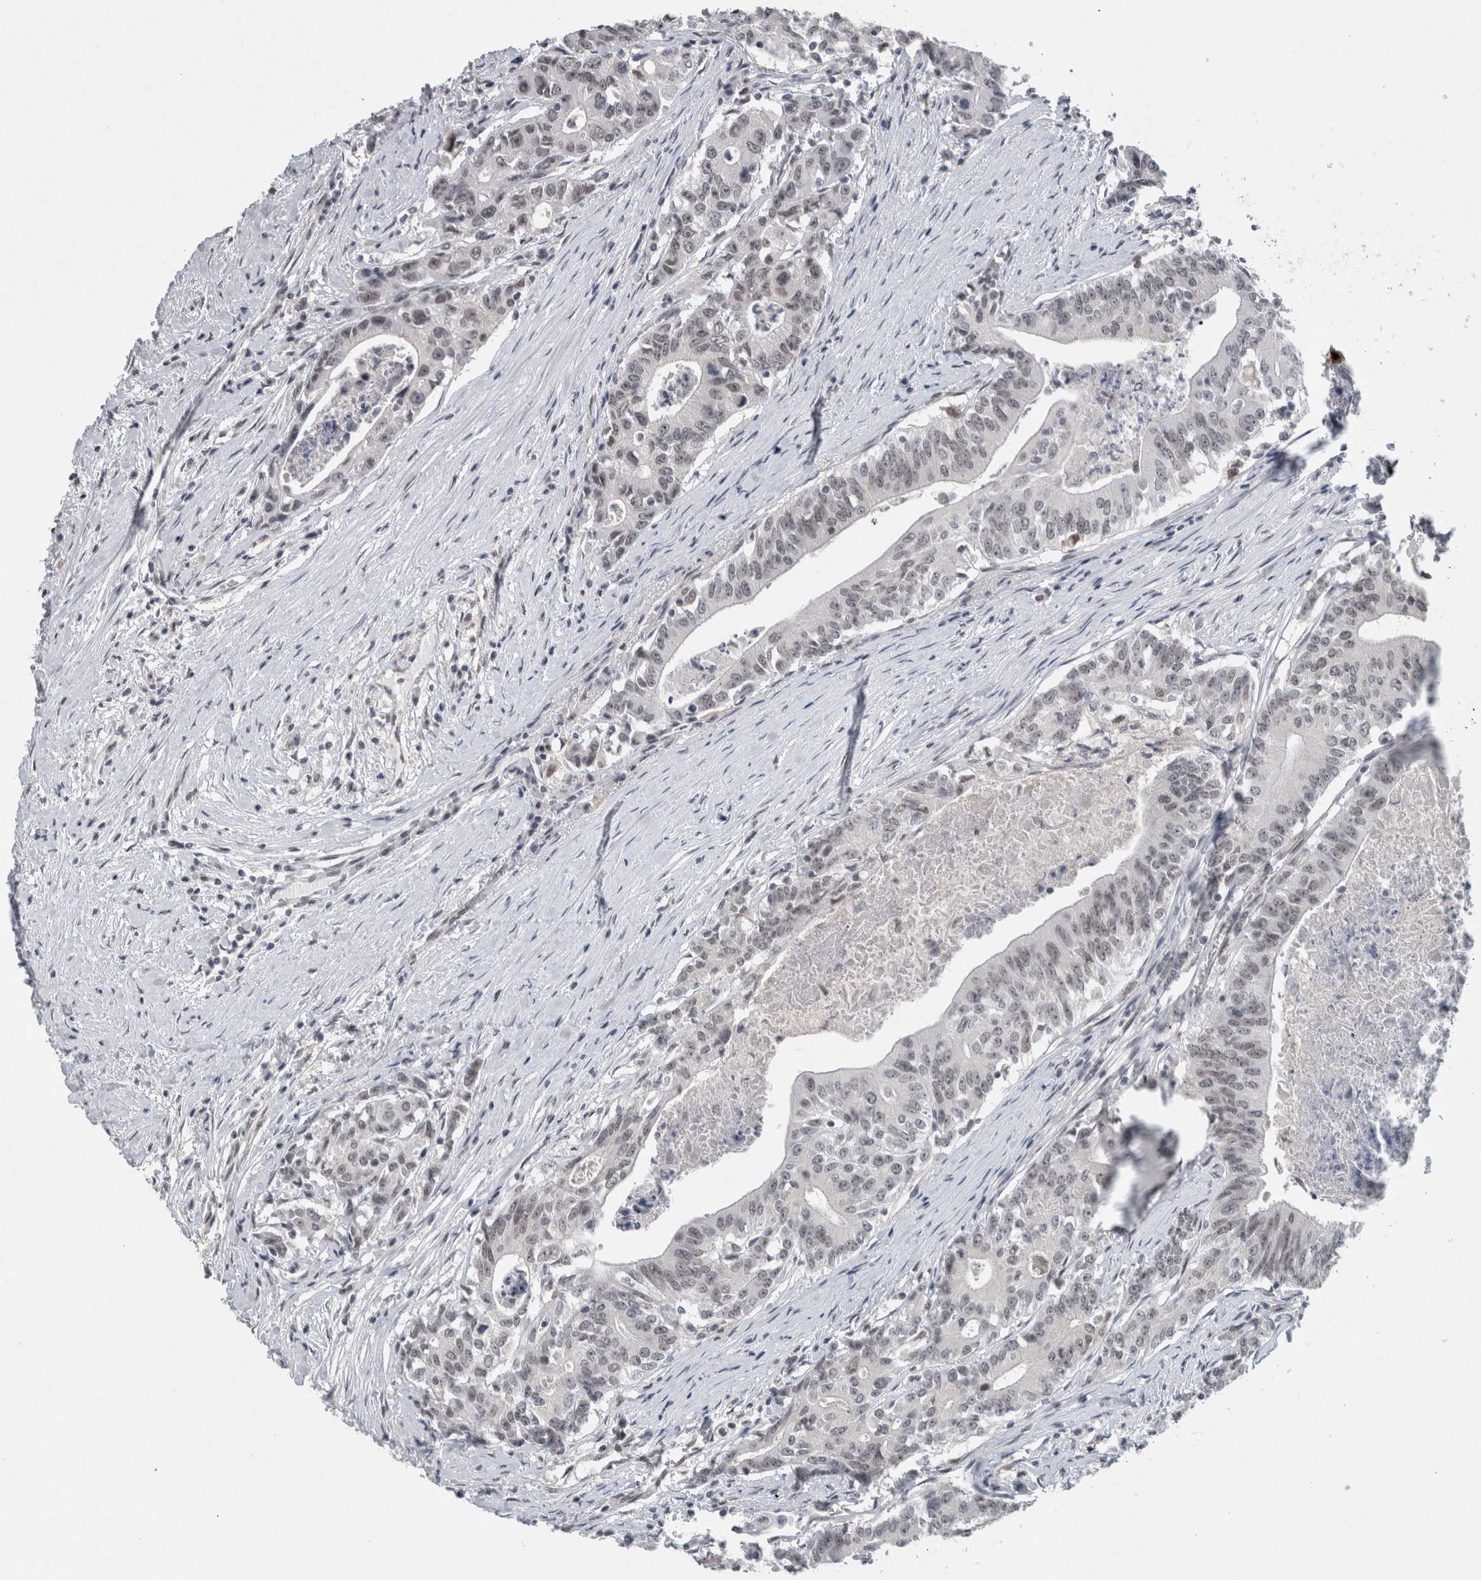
{"staining": {"intensity": "weak", "quantity": "<25%", "location": "nuclear"}, "tissue": "colorectal cancer", "cell_type": "Tumor cells", "image_type": "cancer", "snomed": [{"axis": "morphology", "description": "Adenocarcinoma, NOS"}, {"axis": "topography", "description": "Colon"}], "caption": "Histopathology image shows no protein staining in tumor cells of colorectal cancer tissue. (Stains: DAB (3,3'-diaminobenzidine) immunohistochemistry (IHC) with hematoxylin counter stain, Microscopy: brightfield microscopy at high magnification).", "gene": "PRXL2A", "patient": {"sex": "female", "age": 77}}